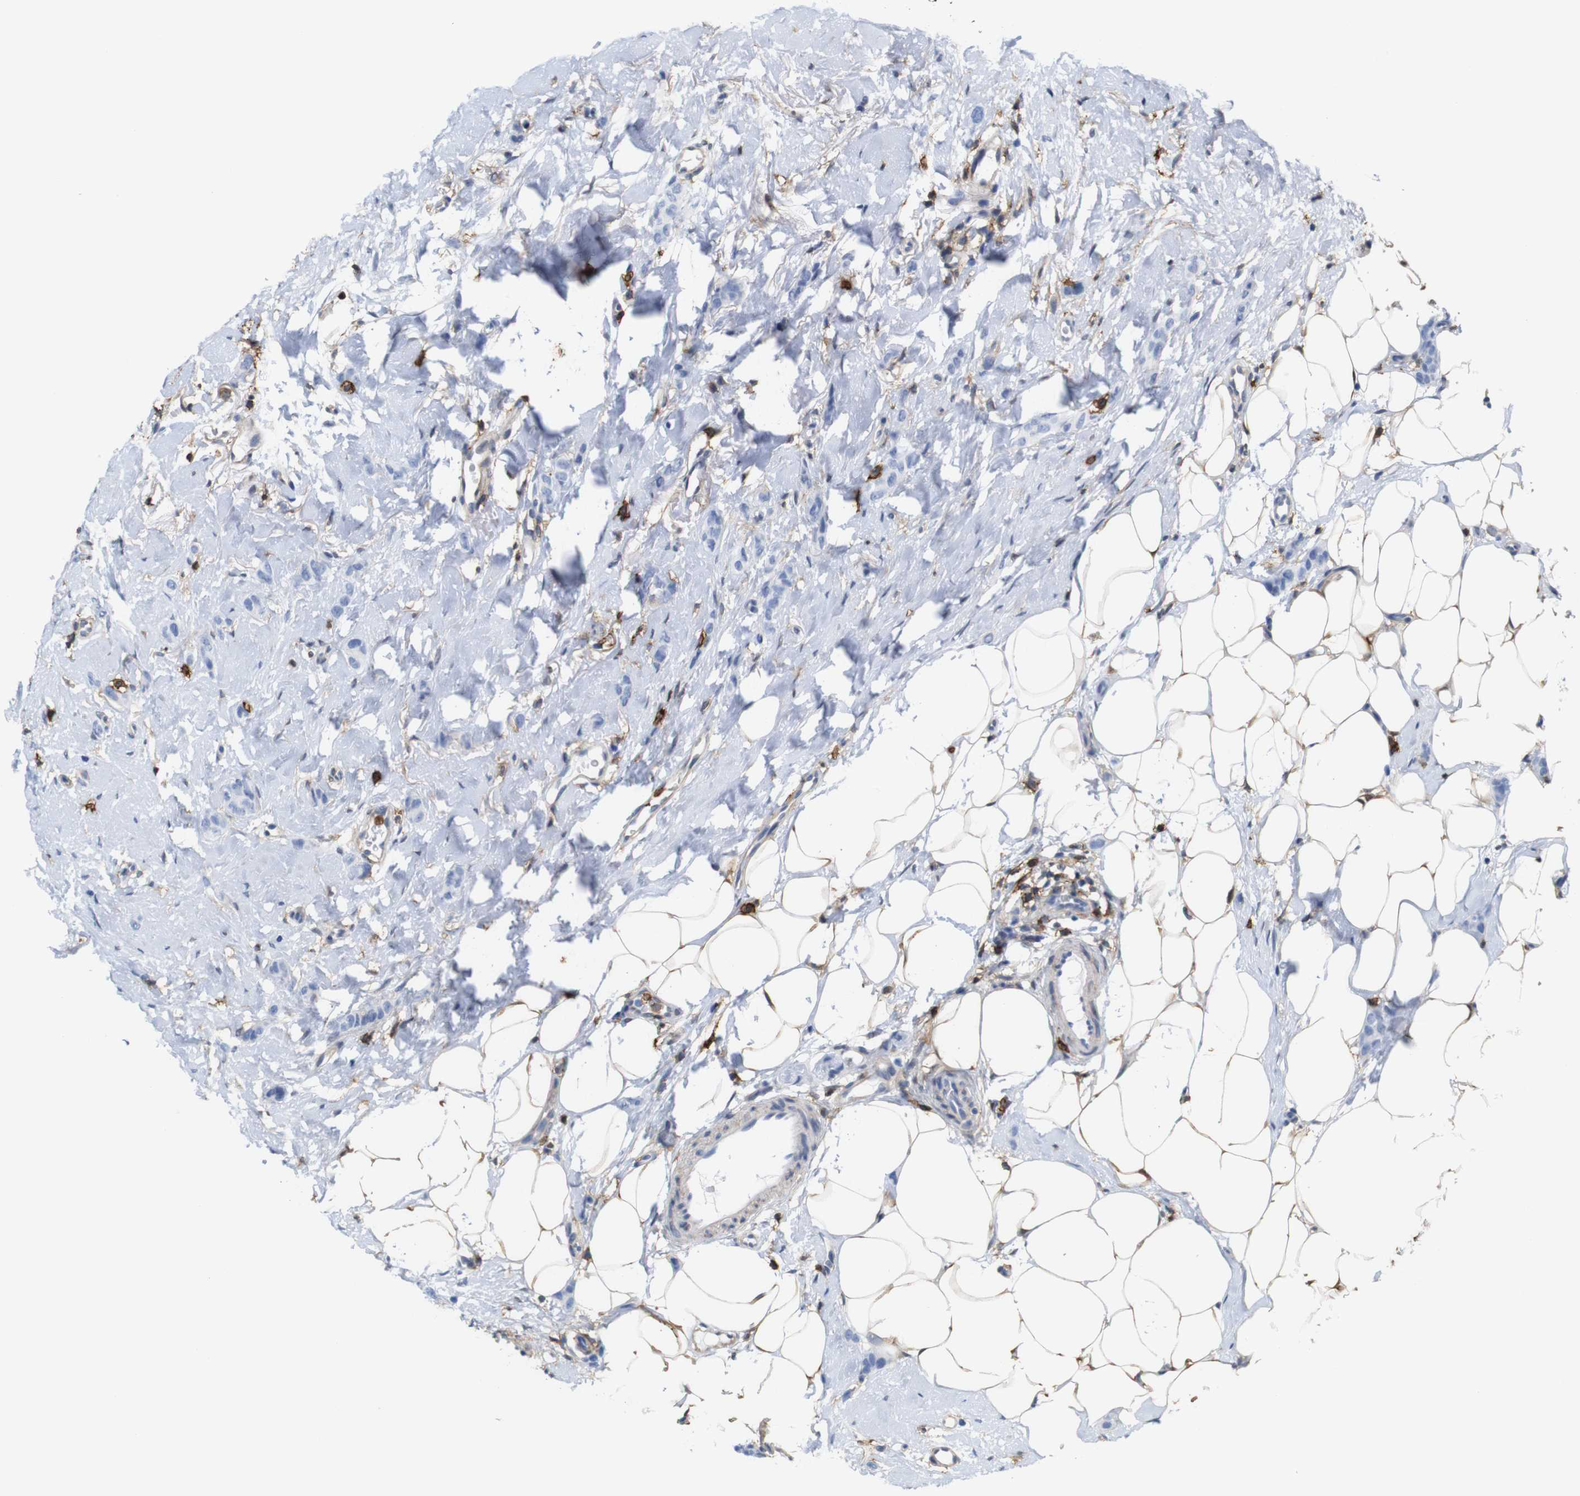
{"staining": {"intensity": "negative", "quantity": "none", "location": "none"}, "tissue": "breast cancer", "cell_type": "Tumor cells", "image_type": "cancer", "snomed": [{"axis": "morphology", "description": "Lobular carcinoma"}, {"axis": "topography", "description": "Skin"}, {"axis": "topography", "description": "Breast"}], "caption": "Photomicrograph shows no protein positivity in tumor cells of breast lobular carcinoma tissue.", "gene": "ANXA1", "patient": {"sex": "female", "age": 46}}